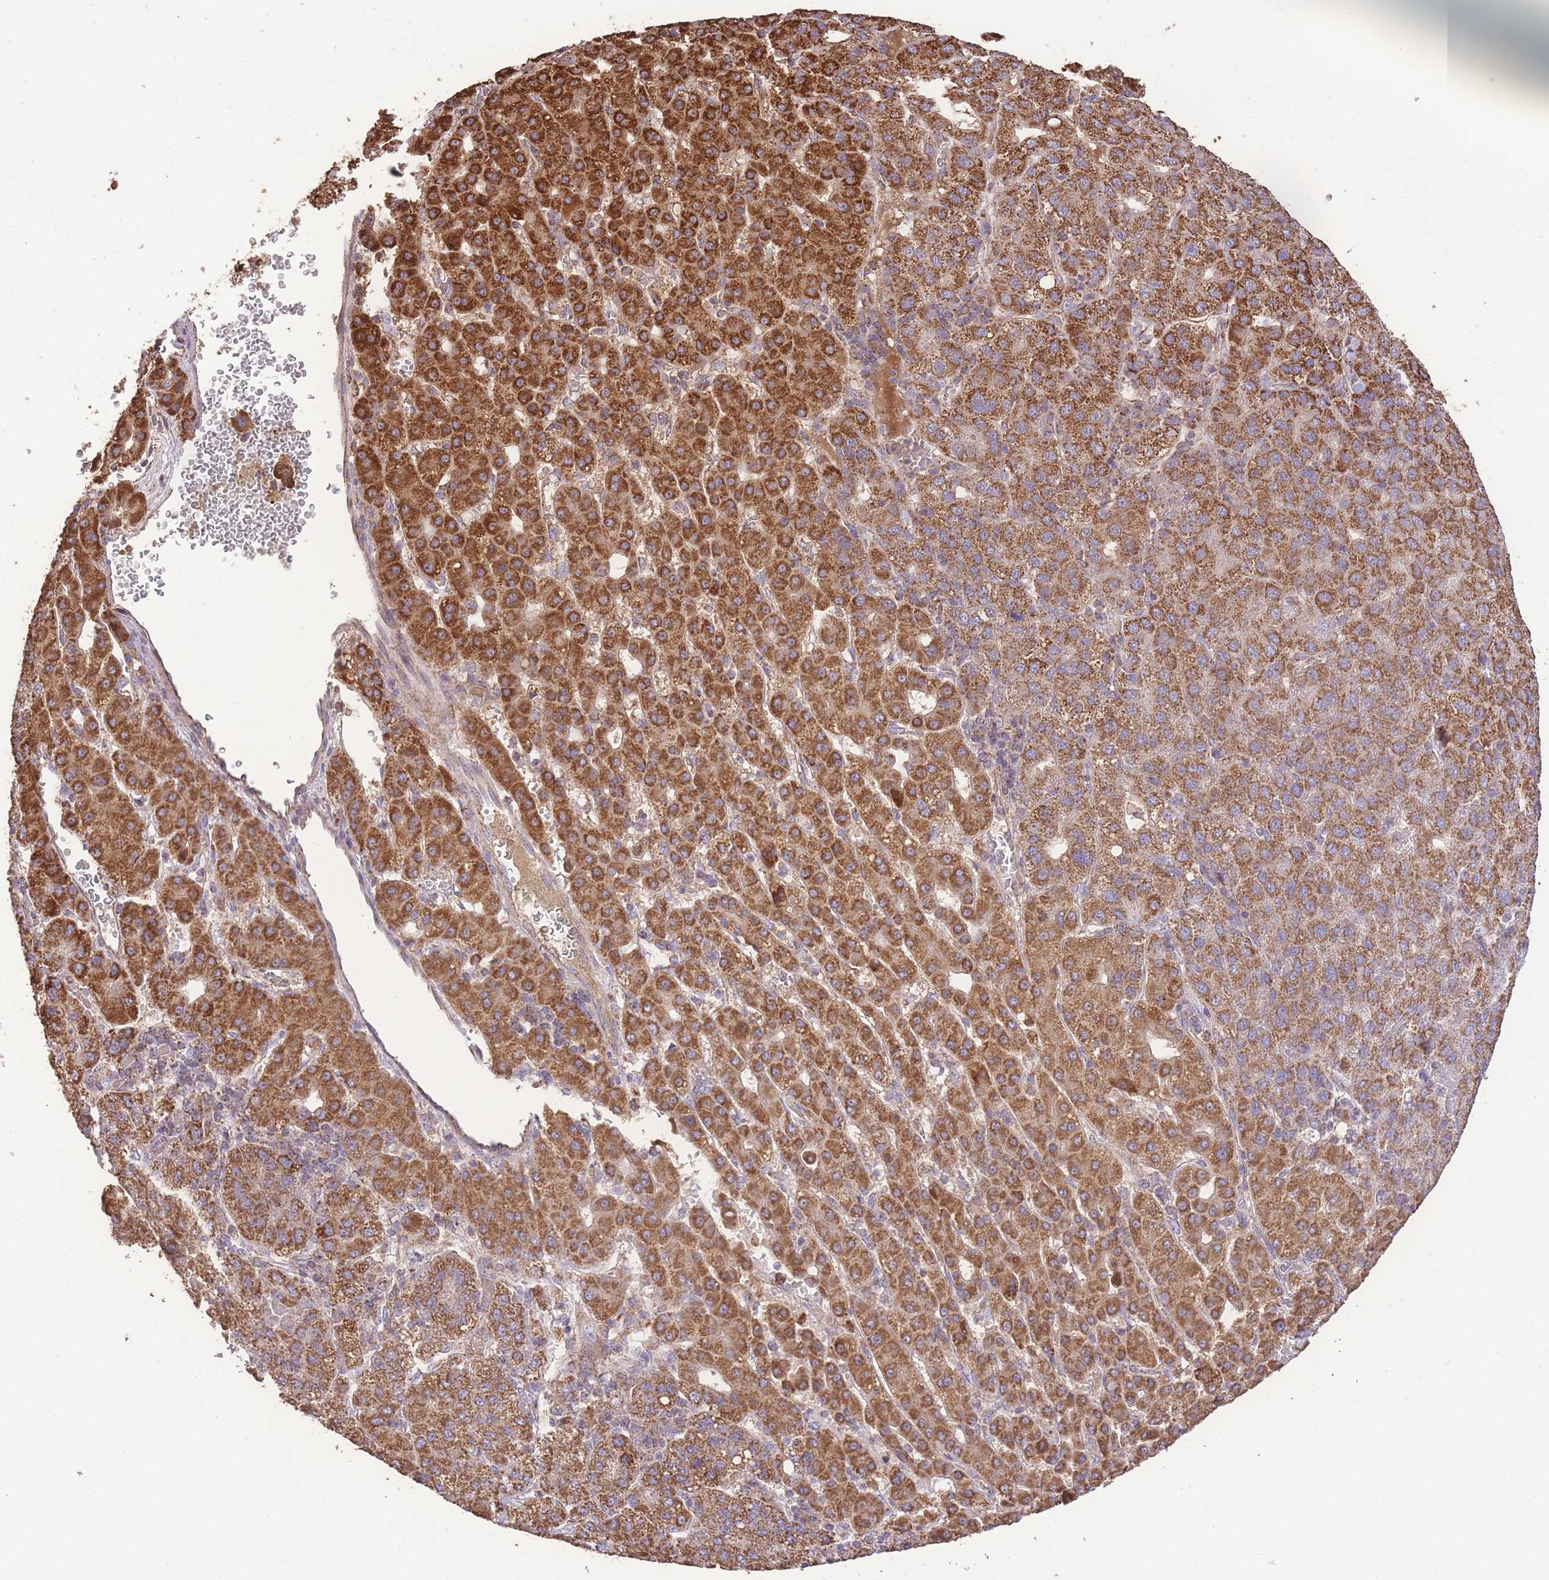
{"staining": {"intensity": "strong", "quantity": ">75%", "location": "cytoplasmic/membranous"}, "tissue": "liver cancer", "cell_type": "Tumor cells", "image_type": "cancer", "snomed": [{"axis": "morphology", "description": "Carcinoma, Hepatocellular, NOS"}, {"axis": "topography", "description": "Liver"}], "caption": "Hepatocellular carcinoma (liver) tissue displays strong cytoplasmic/membranous expression in approximately >75% of tumor cells, visualized by immunohistochemistry. The protein of interest is stained brown, and the nuclei are stained in blue (DAB (3,3'-diaminobenzidine) IHC with brightfield microscopy, high magnification).", "gene": "PREP", "patient": {"sex": "male", "age": 65}}